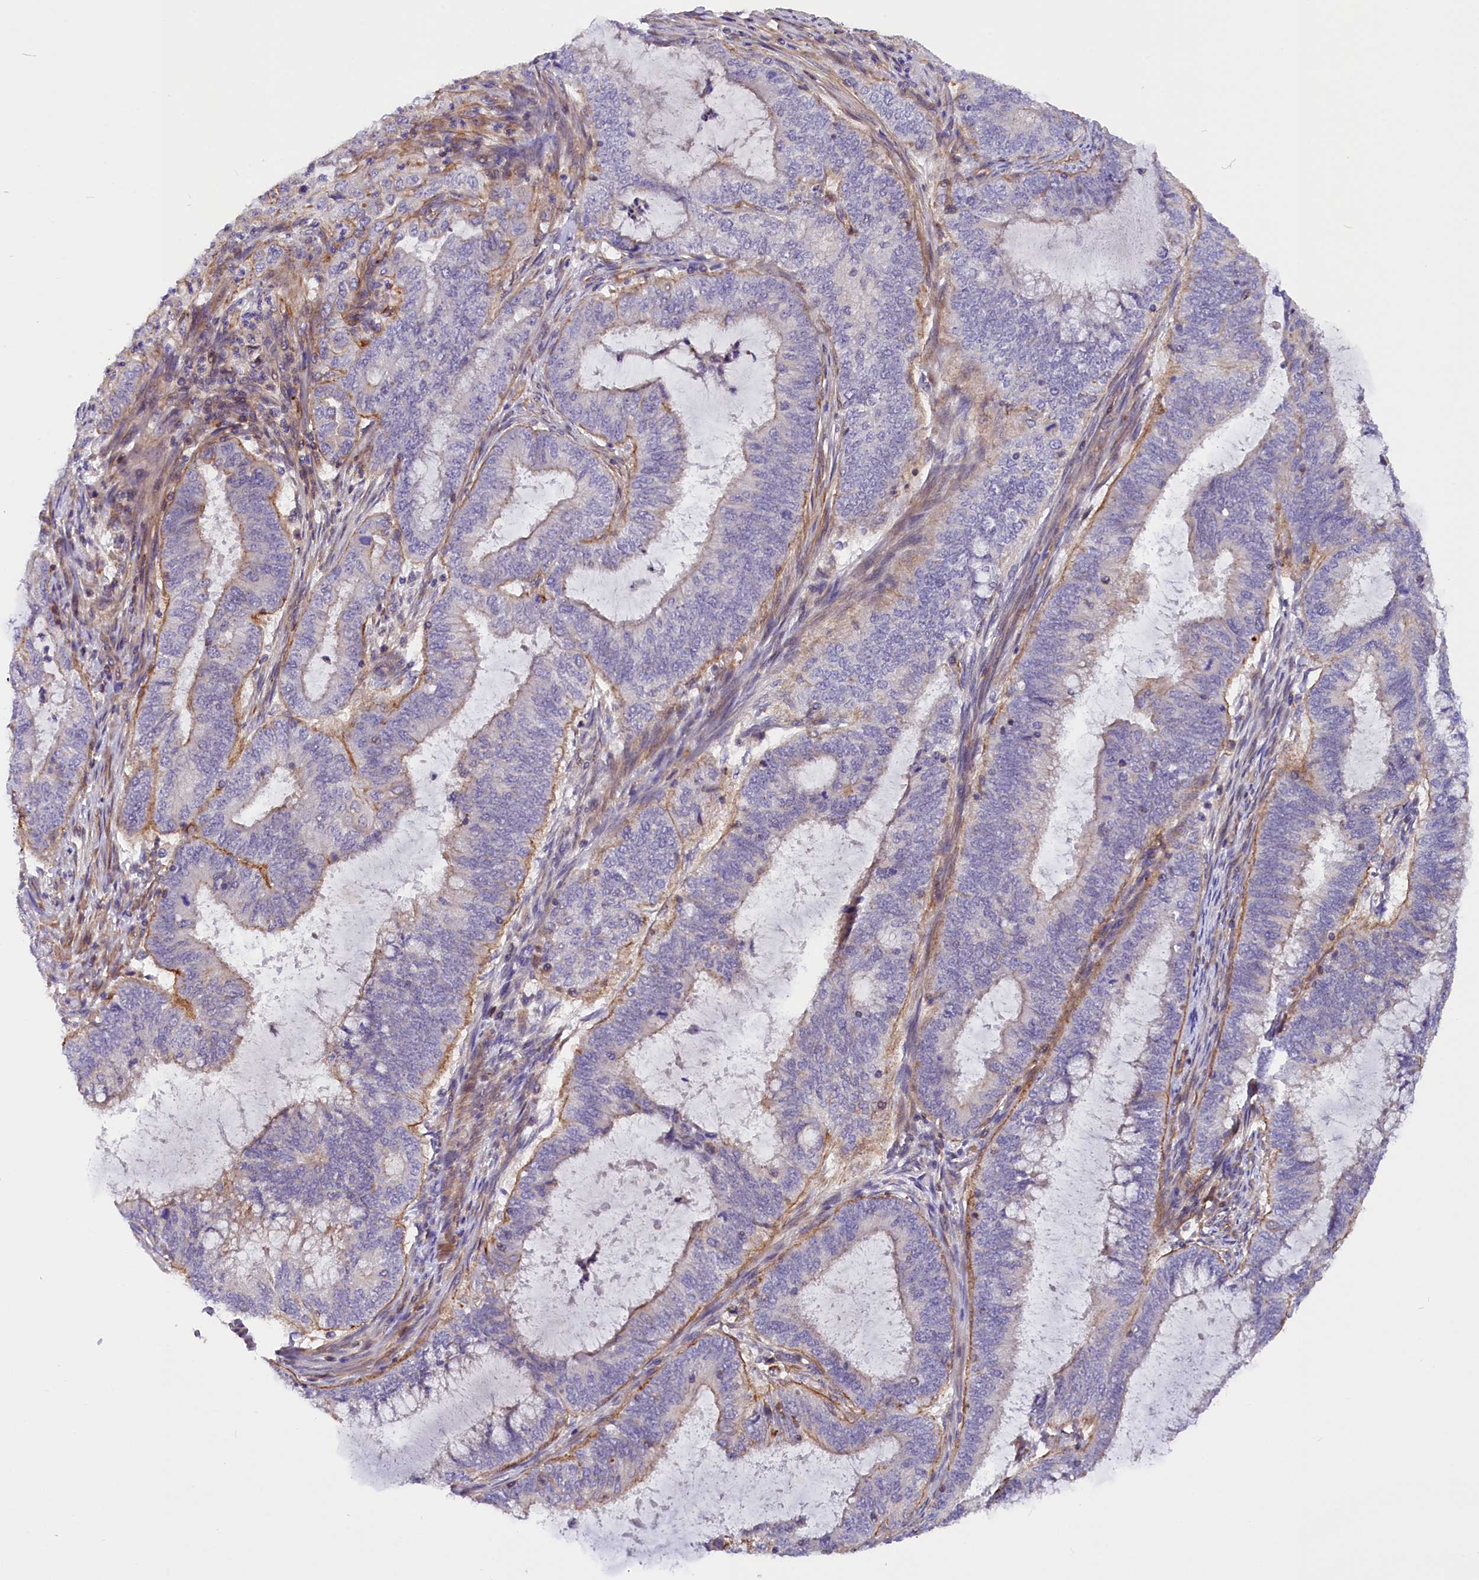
{"staining": {"intensity": "negative", "quantity": "none", "location": "none"}, "tissue": "endometrial cancer", "cell_type": "Tumor cells", "image_type": "cancer", "snomed": [{"axis": "morphology", "description": "Adenocarcinoma, NOS"}, {"axis": "topography", "description": "Endometrium"}], "caption": "IHC of endometrial cancer (adenocarcinoma) displays no positivity in tumor cells. (IHC, brightfield microscopy, high magnification).", "gene": "MED20", "patient": {"sex": "female", "age": 51}}